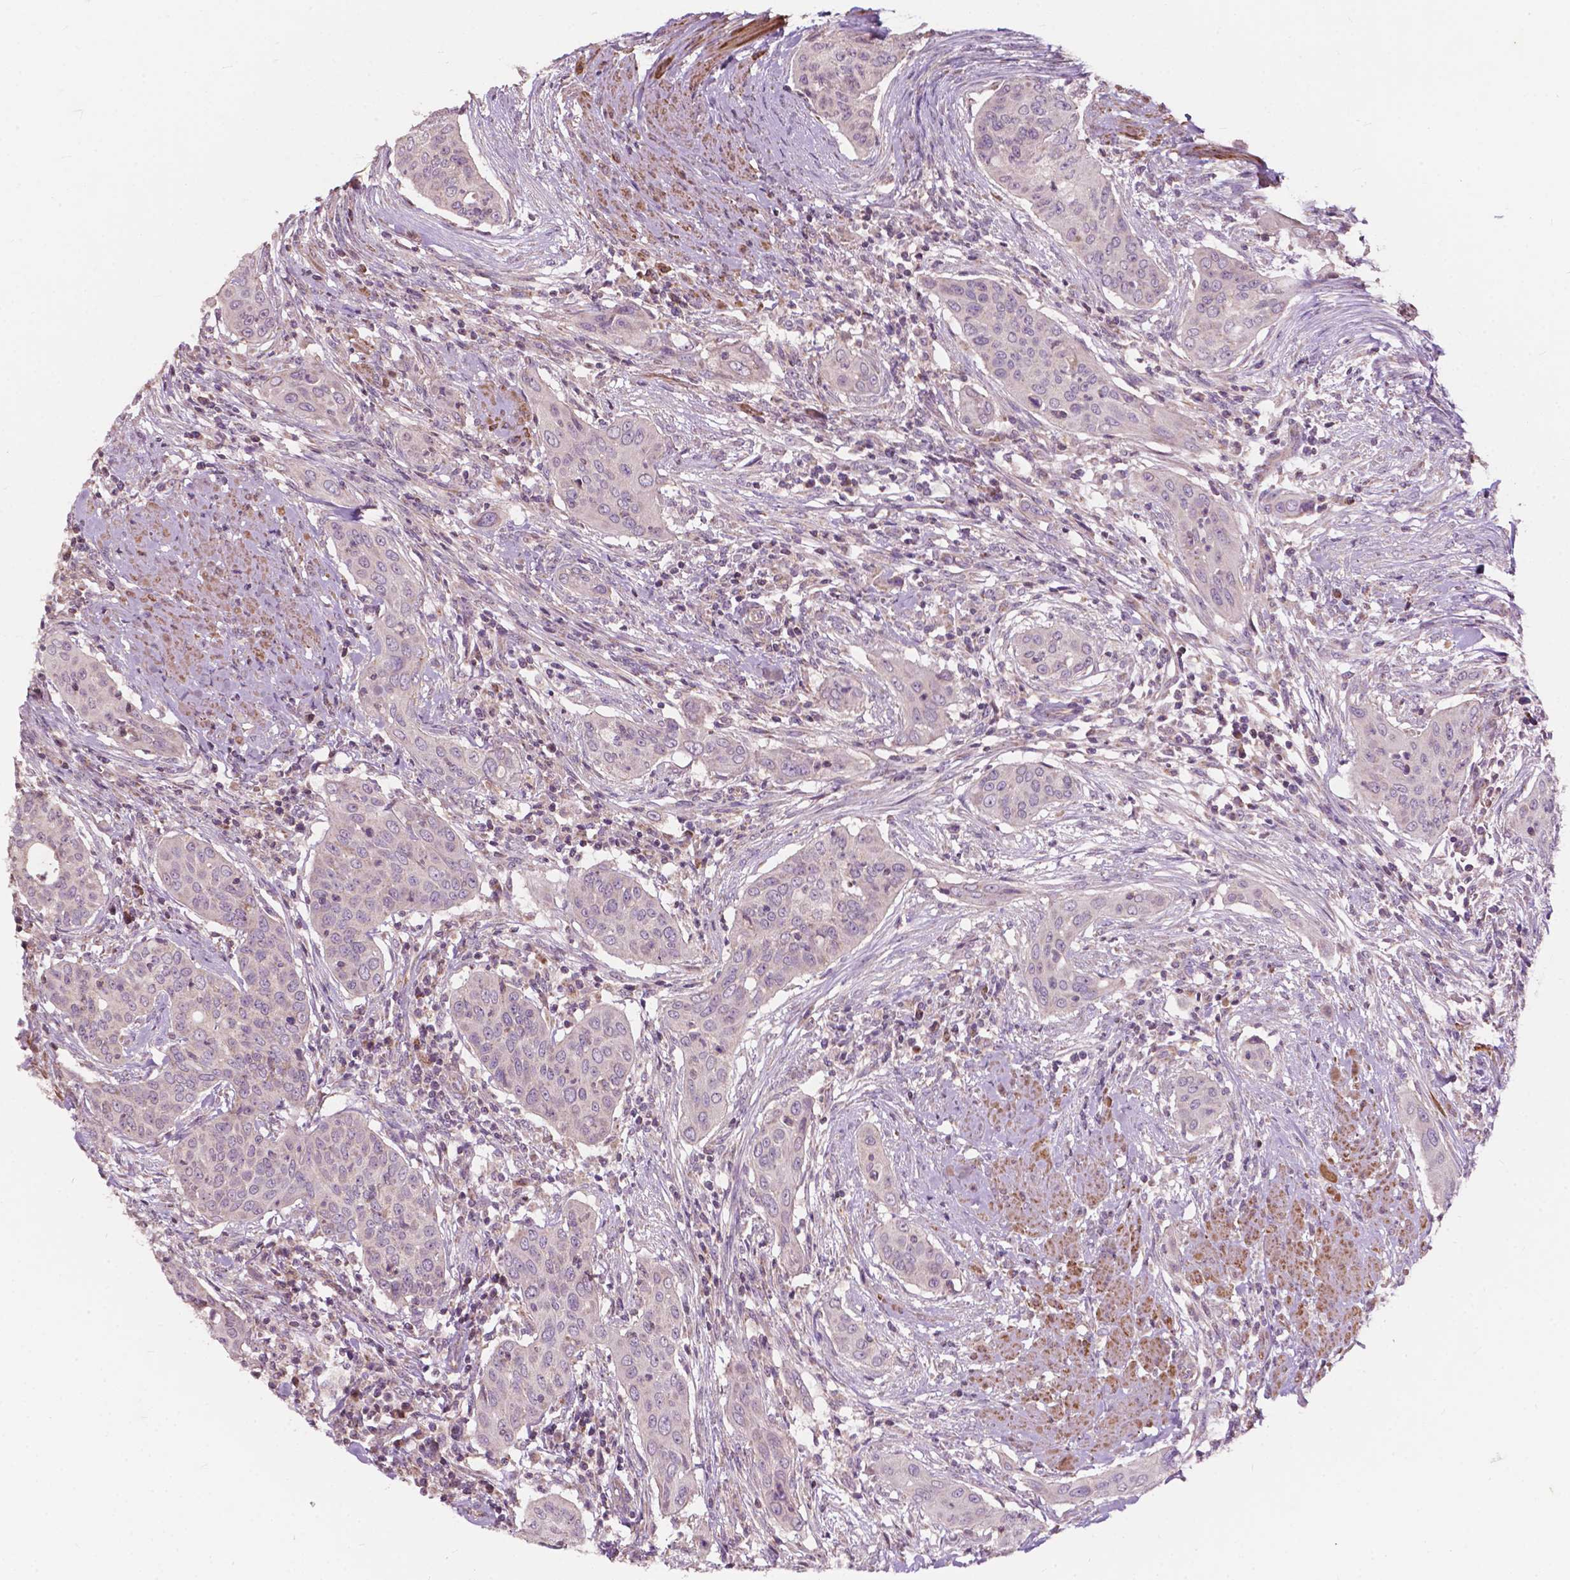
{"staining": {"intensity": "negative", "quantity": "none", "location": "none"}, "tissue": "urothelial cancer", "cell_type": "Tumor cells", "image_type": "cancer", "snomed": [{"axis": "morphology", "description": "Urothelial carcinoma, High grade"}, {"axis": "topography", "description": "Urinary bladder"}], "caption": "Immunohistochemical staining of human urothelial cancer demonstrates no significant expression in tumor cells. Brightfield microscopy of immunohistochemistry stained with DAB (3,3'-diaminobenzidine) (brown) and hematoxylin (blue), captured at high magnification.", "gene": "NDUFA10", "patient": {"sex": "male", "age": 82}}